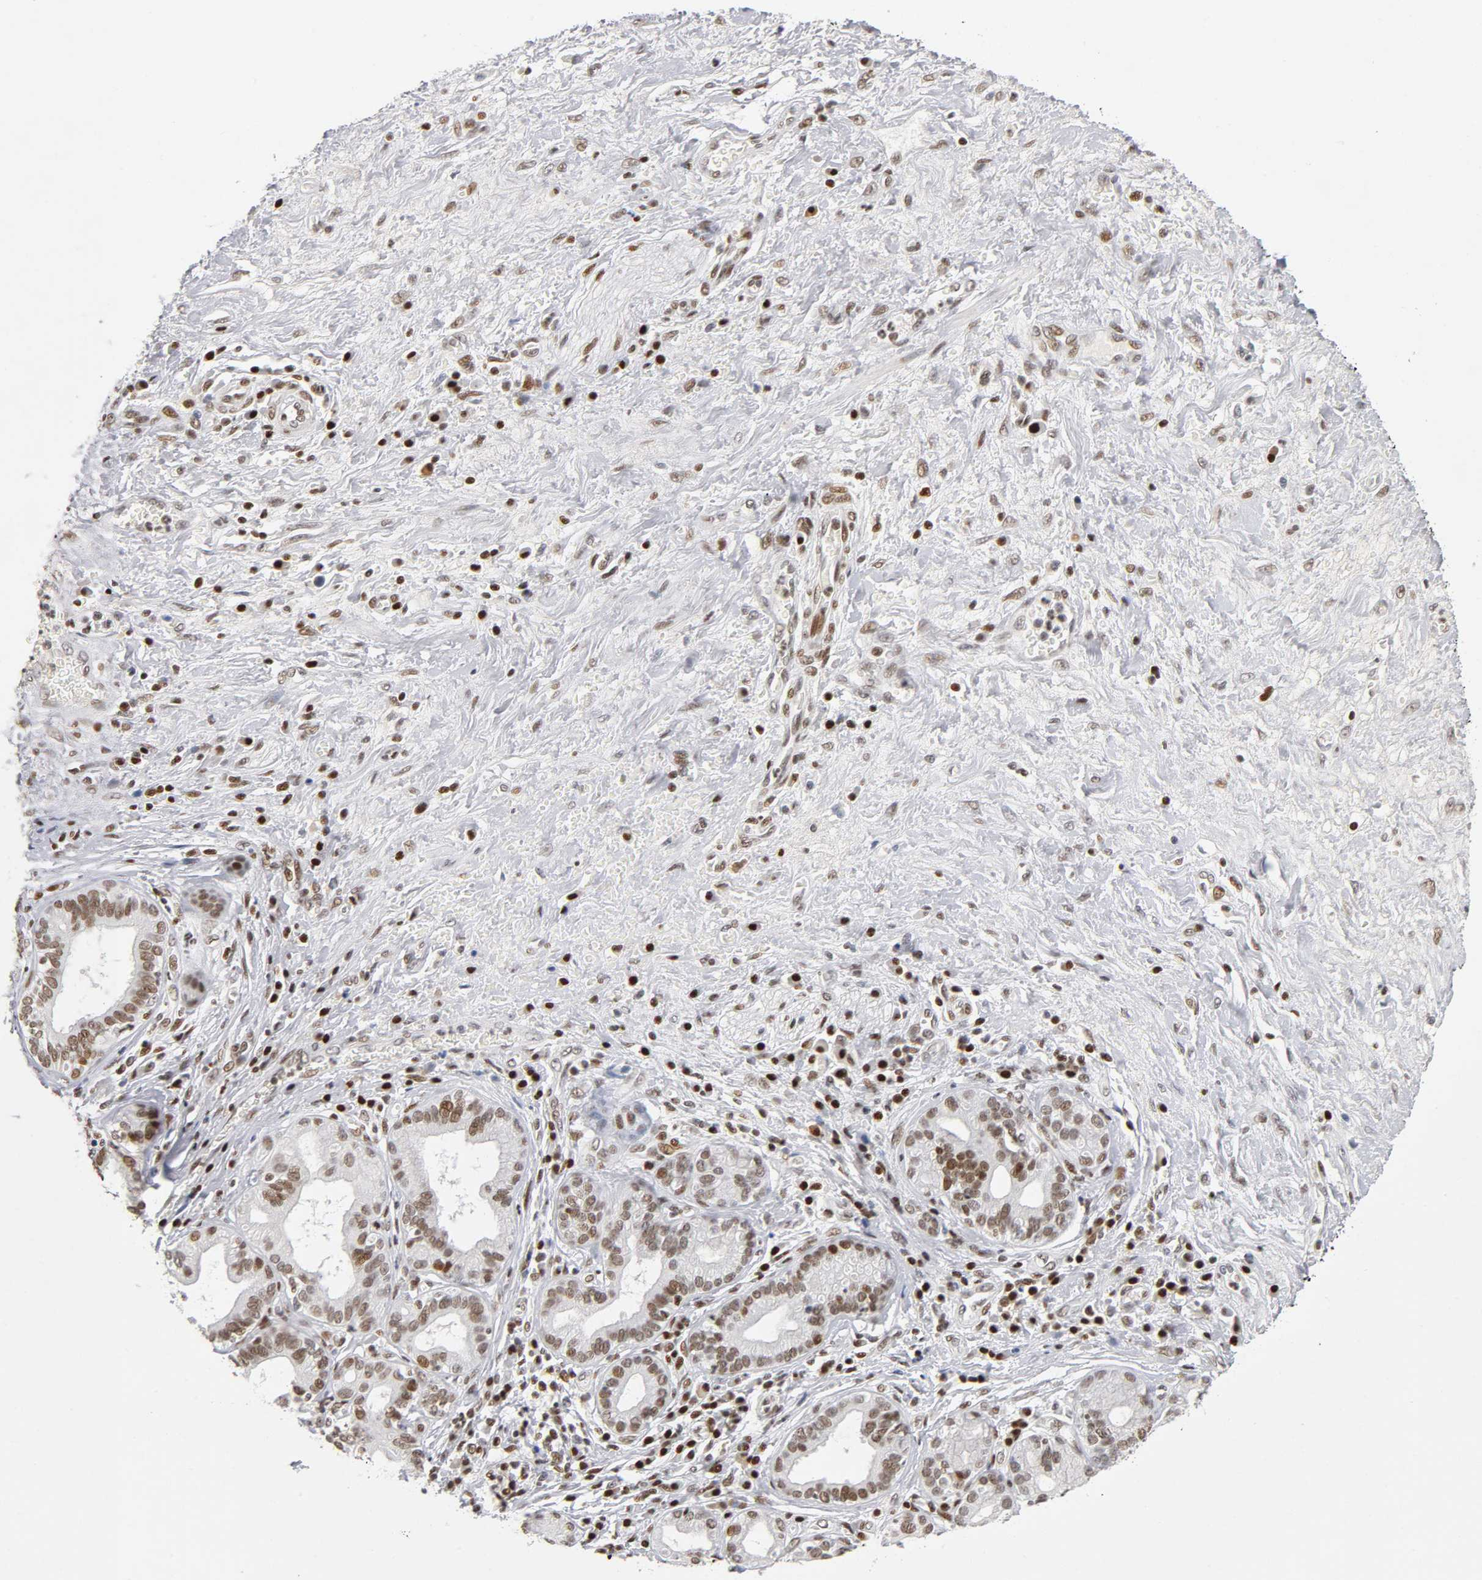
{"staining": {"intensity": "strong", "quantity": ">75%", "location": "nuclear"}, "tissue": "pancreatic cancer", "cell_type": "Tumor cells", "image_type": "cancer", "snomed": [{"axis": "morphology", "description": "Adenocarcinoma, NOS"}, {"axis": "topography", "description": "Pancreas"}], "caption": "Protein analysis of pancreatic cancer (adenocarcinoma) tissue reveals strong nuclear positivity in about >75% of tumor cells.", "gene": "SP3", "patient": {"sex": "female", "age": 73}}